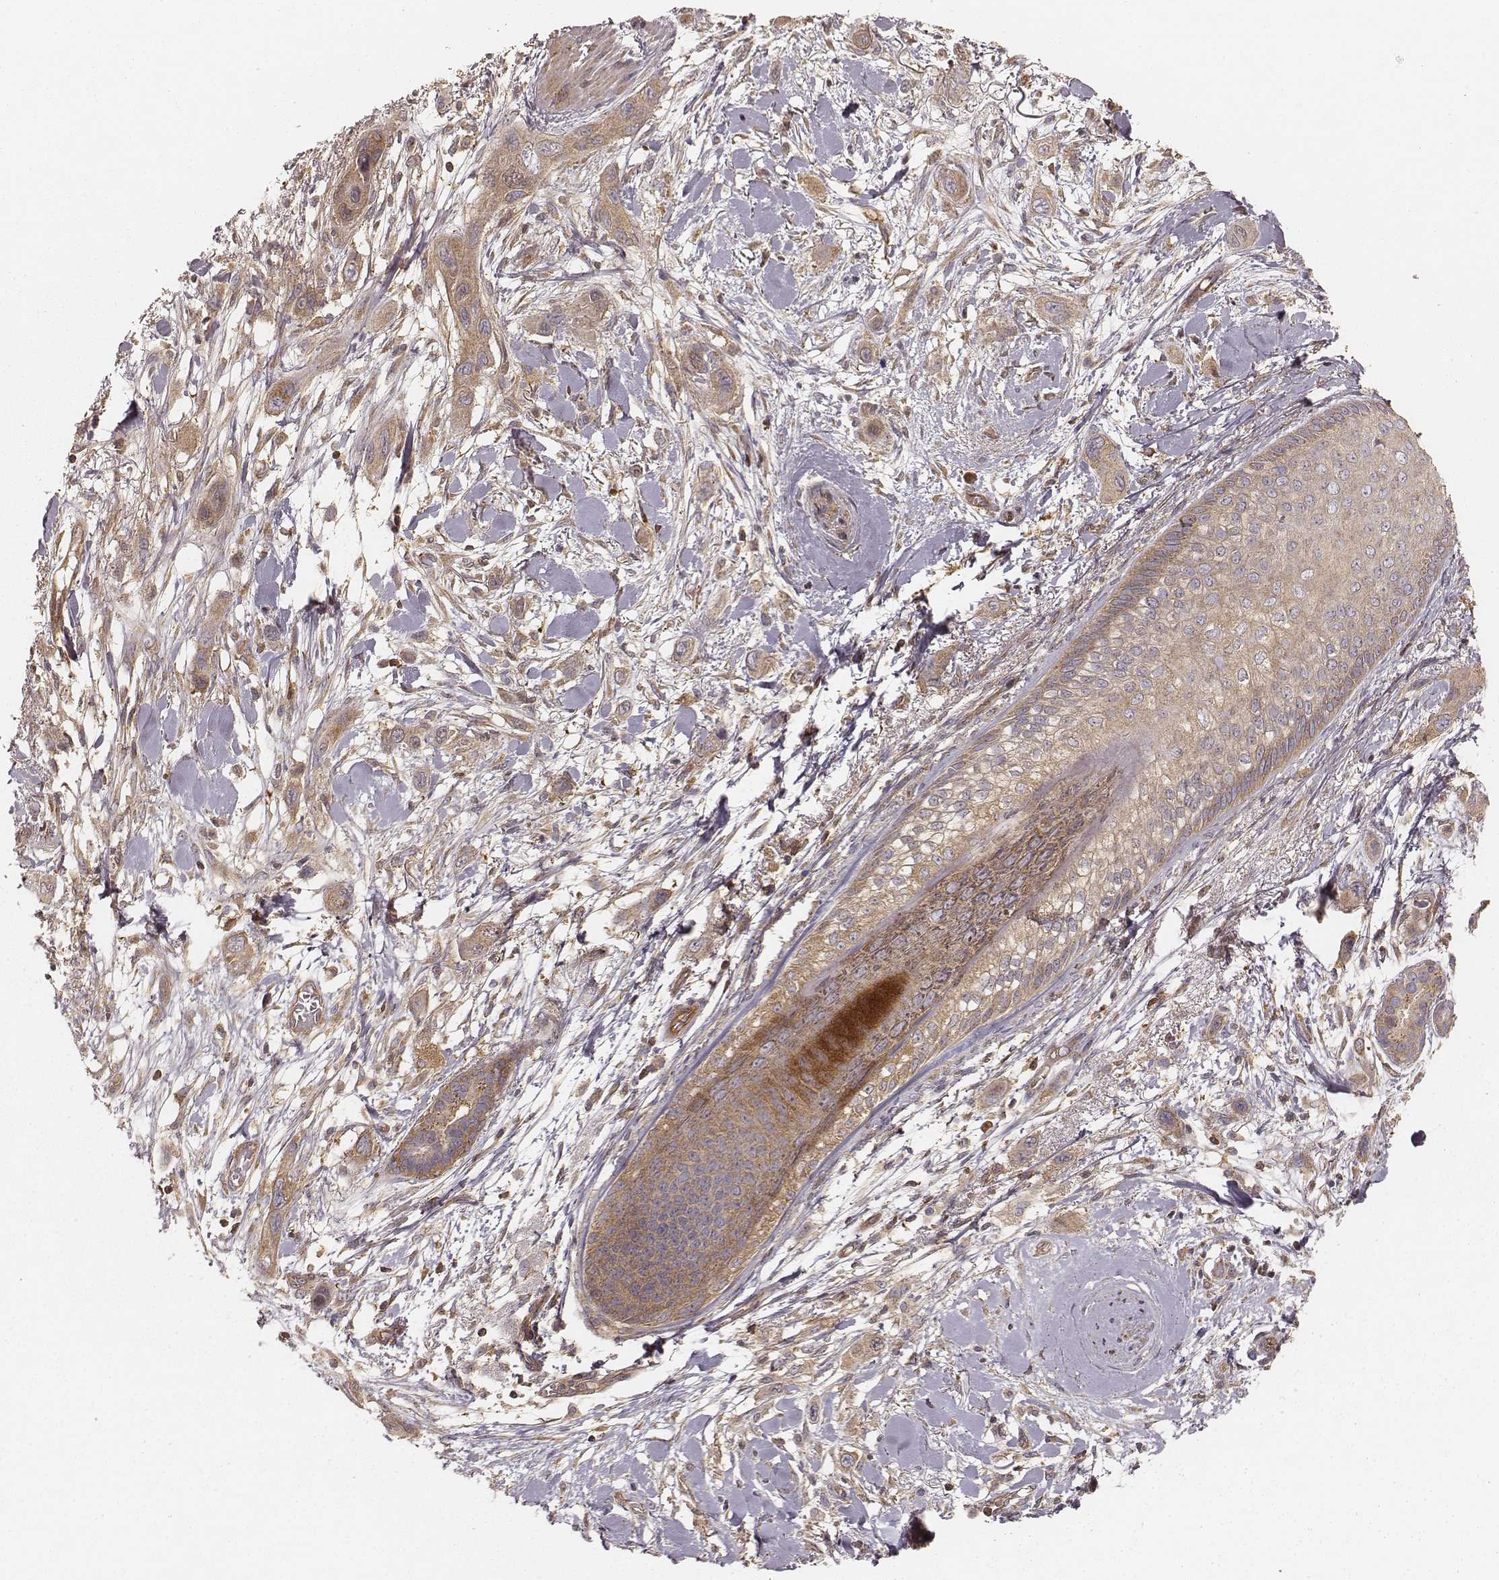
{"staining": {"intensity": "moderate", "quantity": ">75%", "location": "cytoplasmic/membranous"}, "tissue": "skin cancer", "cell_type": "Tumor cells", "image_type": "cancer", "snomed": [{"axis": "morphology", "description": "Squamous cell carcinoma, NOS"}, {"axis": "topography", "description": "Skin"}], "caption": "Squamous cell carcinoma (skin) tissue reveals moderate cytoplasmic/membranous positivity in approximately >75% of tumor cells Using DAB (brown) and hematoxylin (blue) stains, captured at high magnification using brightfield microscopy.", "gene": "CARS1", "patient": {"sex": "male", "age": 79}}